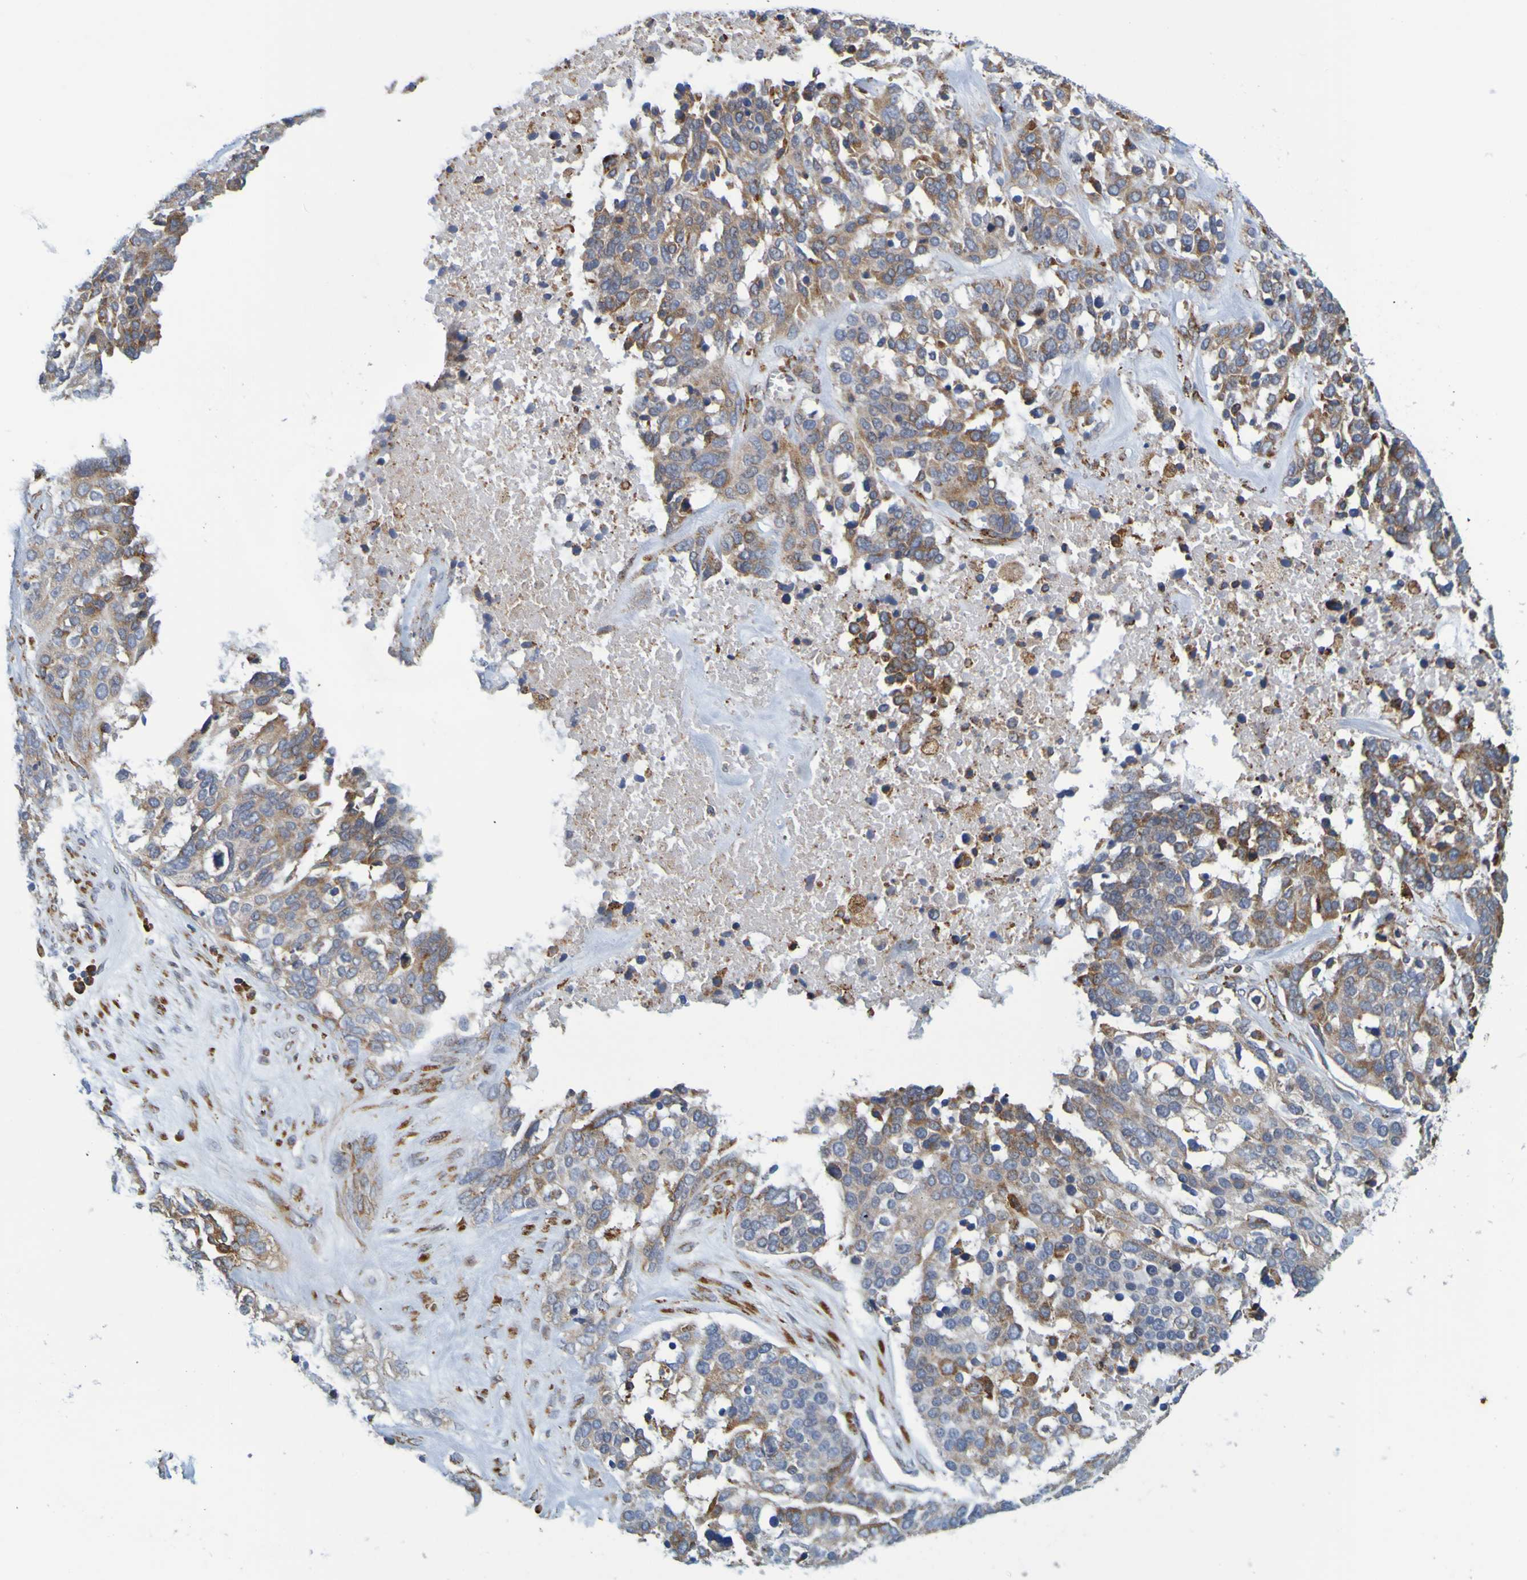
{"staining": {"intensity": "strong", "quantity": "25%-75%", "location": "cytoplasmic/membranous"}, "tissue": "ovarian cancer", "cell_type": "Tumor cells", "image_type": "cancer", "snomed": [{"axis": "morphology", "description": "Cystadenocarcinoma, serous, NOS"}, {"axis": "topography", "description": "Ovary"}], "caption": "This micrograph demonstrates ovarian cancer stained with immunohistochemistry to label a protein in brown. The cytoplasmic/membranous of tumor cells show strong positivity for the protein. Nuclei are counter-stained blue.", "gene": "SIL1", "patient": {"sex": "female", "age": 44}}